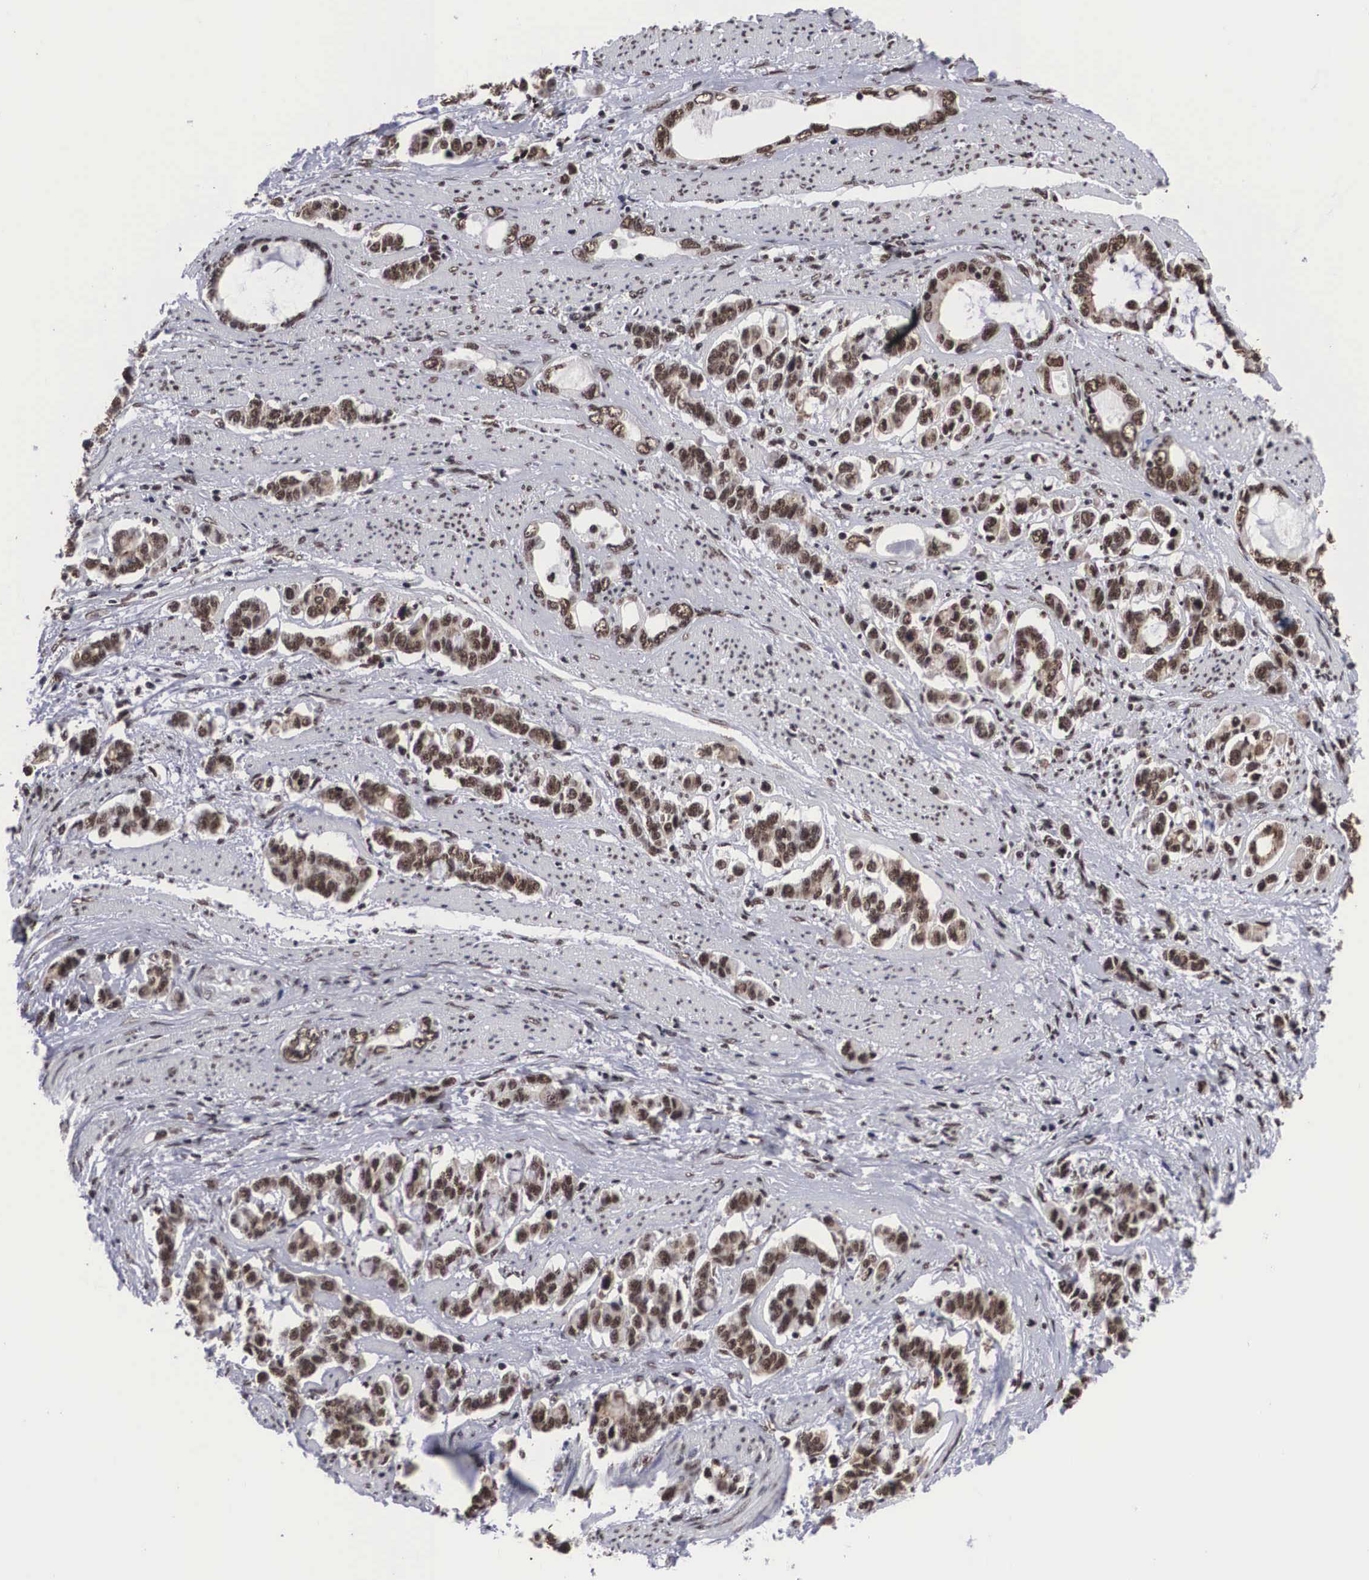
{"staining": {"intensity": "moderate", "quantity": ">75%", "location": "nuclear"}, "tissue": "stomach cancer", "cell_type": "Tumor cells", "image_type": "cancer", "snomed": [{"axis": "morphology", "description": "Adenocarcinoma, NOS"}, {"axis": "topography", "description": "Stomach"}], "caption": "This is an image of IHC staining of stomach adenocarcinoma, which shows moderate expression in the nuclear of tumor cells.", "gene": "ACIN1", "patient": {"sex": "male", "age": 78}}